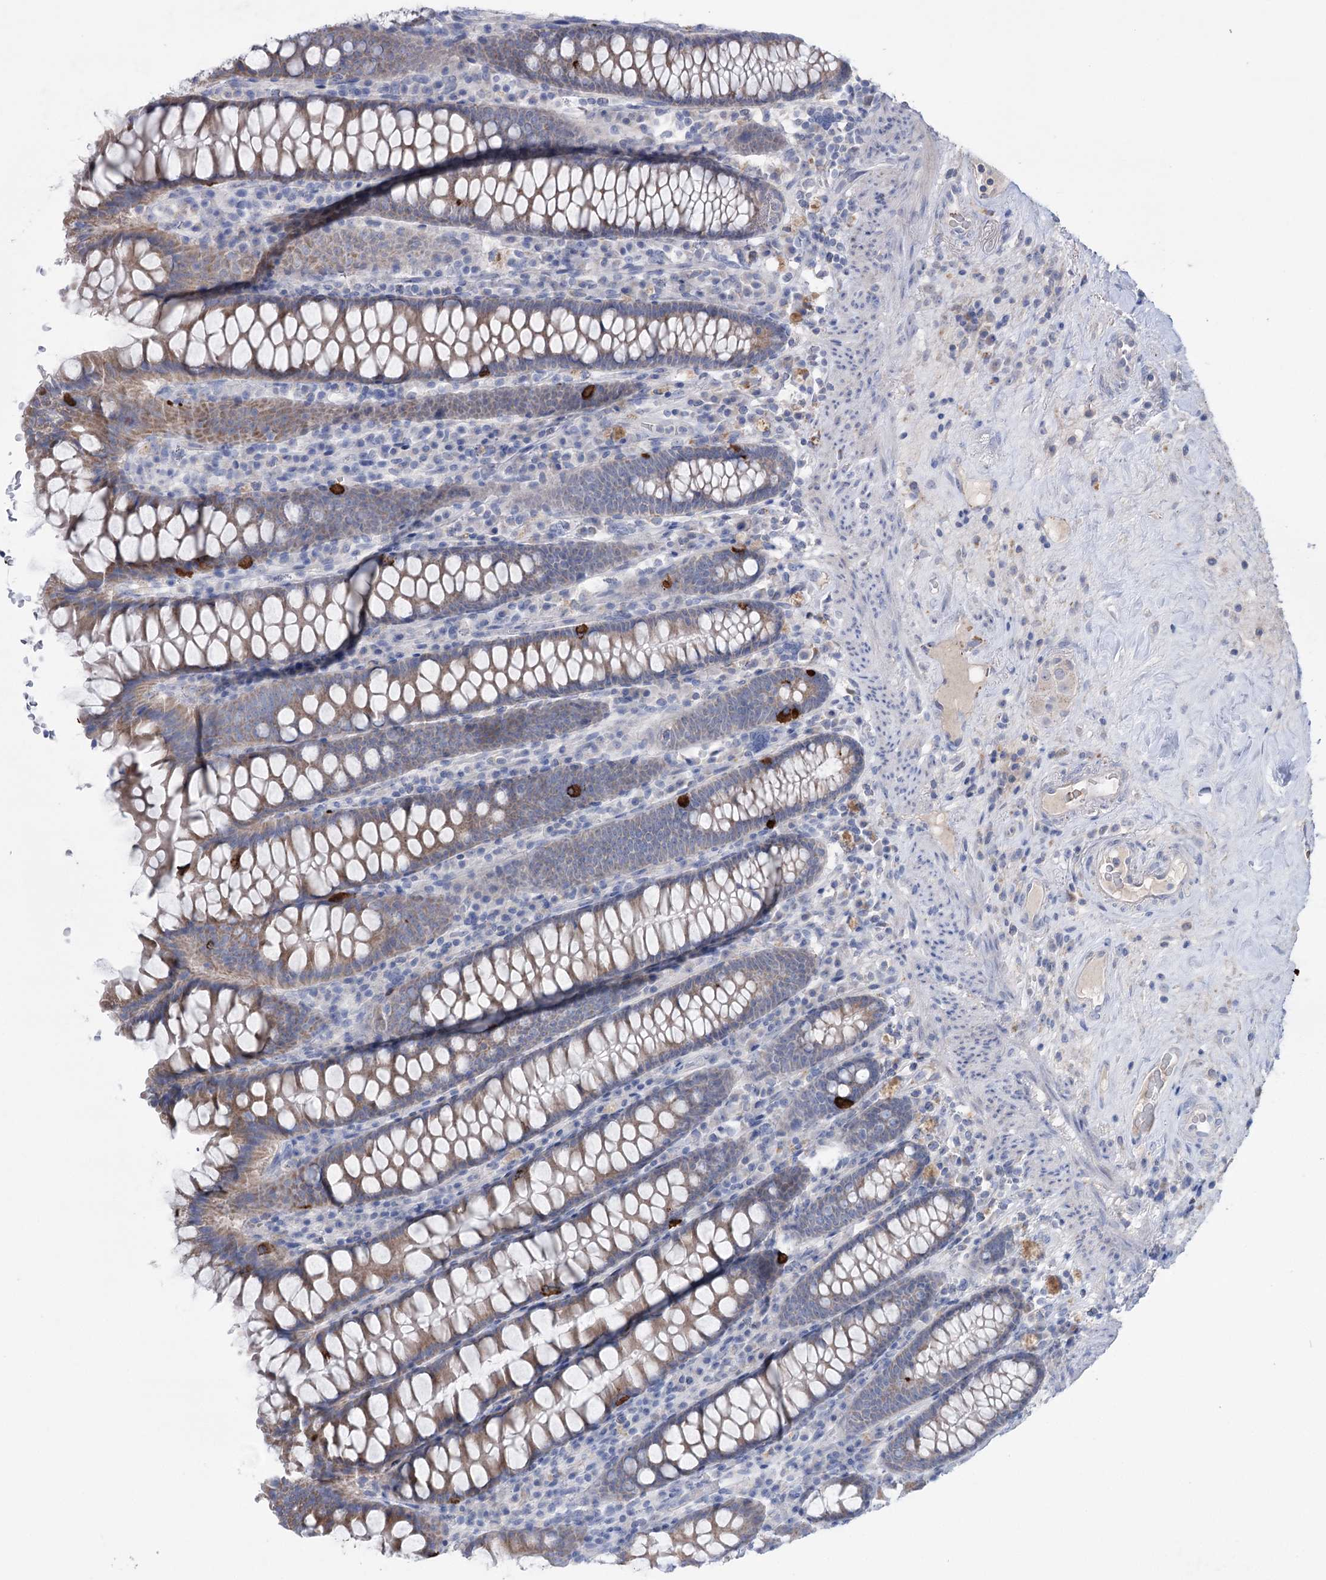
{"staining": {"intensity": "negative", "quantity": "none", "location": "none"}, "tissue": "colon", "cell_type": "Endothelial cells", "image_type": "normal", "snomed": [{"axis": "morphology", "description": "Normal tissue, NOS"}, {"axis": "topography", "description": "Colon"}], "caption": "Protein analysis of unremarkable colon exhibits no significant expression in endothelial cells.", "gene": "MTCH2", "patient": {"sex": "female", "age": 79}}